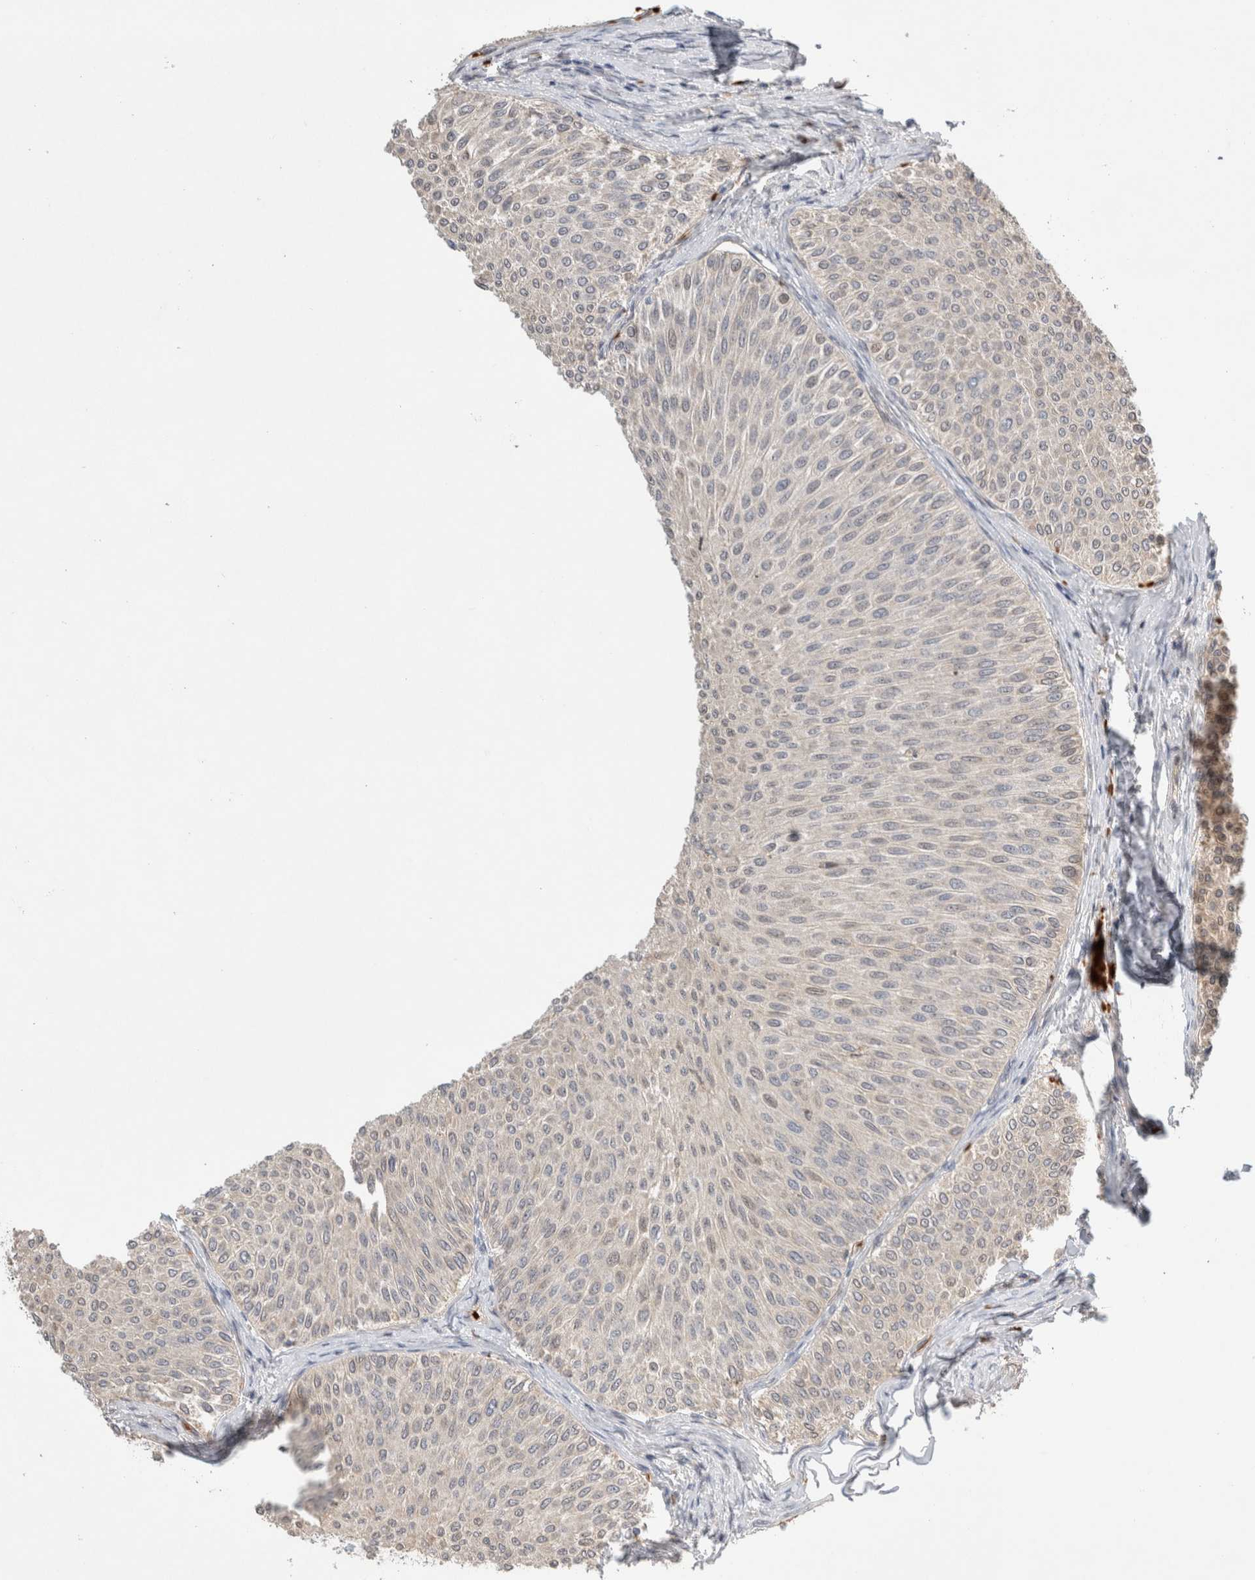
{"staining": {"intensity": "negative", "quantity": "none", "location": "none"}, "tissue": "urothelial cancer", "cell_type": "Tumor cells", "image_type": "cancer", "snomed": [{"axis": "morphology", "description": "Urothelial carcinoma, Low grade"}, {"axis": "topography", "description": "Urinary bladder"}], "caption": "Immunohistochemistry (IHC) histopathology image of neoplastic tissue: human urothelial cancer stained with DAB (3,3'-diaminobenzidine) displays no significant protein positivity in tumor cells.", "gene": "OTUD6B", "patient": {"sex": "male", "age": 78}}